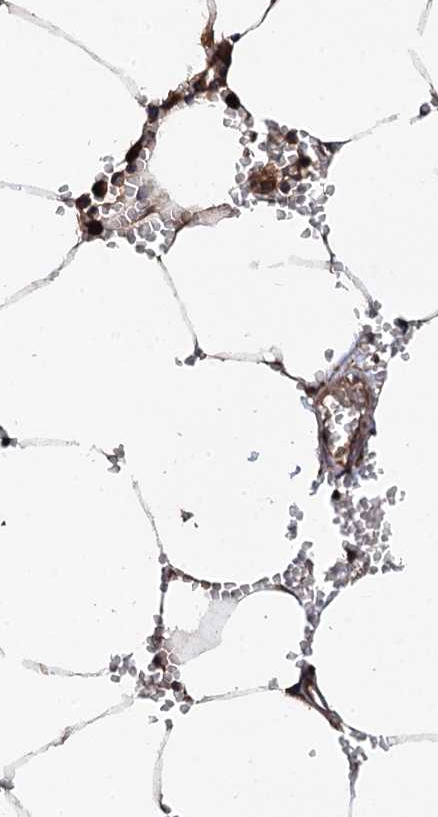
{"staining": {"intensity": "moderate", "quantity": "25%-75%", "location": "cytoplasmic/membranous"}, "tissue": "bone marrow", "cell_type": "Hematopoietic cells", "image_type": "normal", "snomed": [{"axis": "morphology", "description": "Normal tissue, NOS"}, {"axis": "topography", "description": "Bone marrow"}], "caption": "Bone marrow stained with immunohistochemistry (IHC) reveals moderate cytoplasmic/membranous positivity in about 25%-75% of hematopoietic cells.", "gene": "CKAP5", "patient": {"sex": "male", "age": 70}}